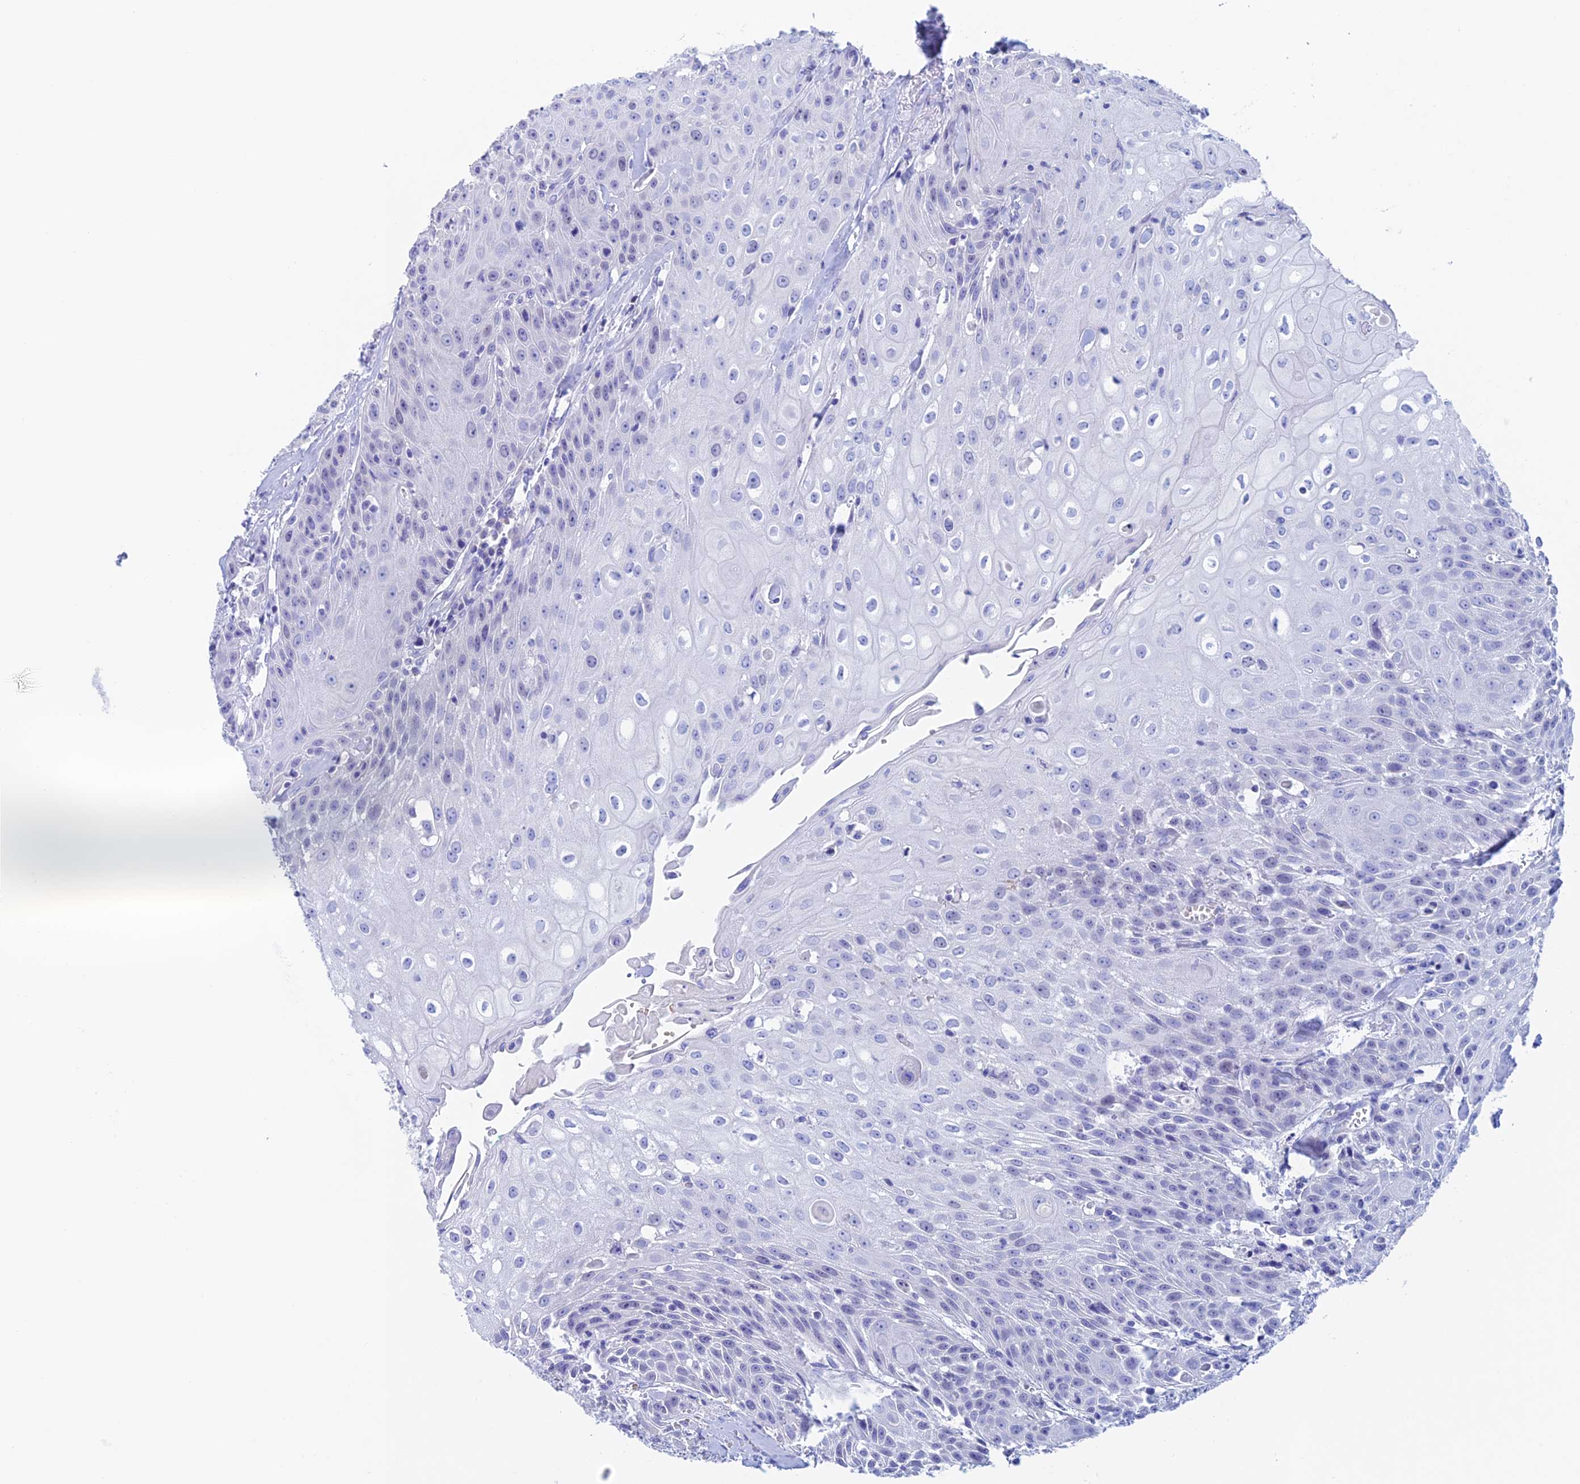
{"staining": {"intensity": "negative", "quantity": "none", "location": "none"}, "tissue": "head and neck cancer", "cell_type": "Tumor cells", "image_type": "cancer", "snomed": [{"axis": "morphology", "description": "Squamous cell carcinoma, NOS"}, {"axis": "topography", "description": "Oral tissue"}, {"axis": "topography", "description": "Head-Neck"}], "caption": "Human head and neck cancer stained for a protein using IHC demonstrates no staining in tumor cells.", "gene": "PSMC3IP", "patient": {"sex": "female", "age": 82}}